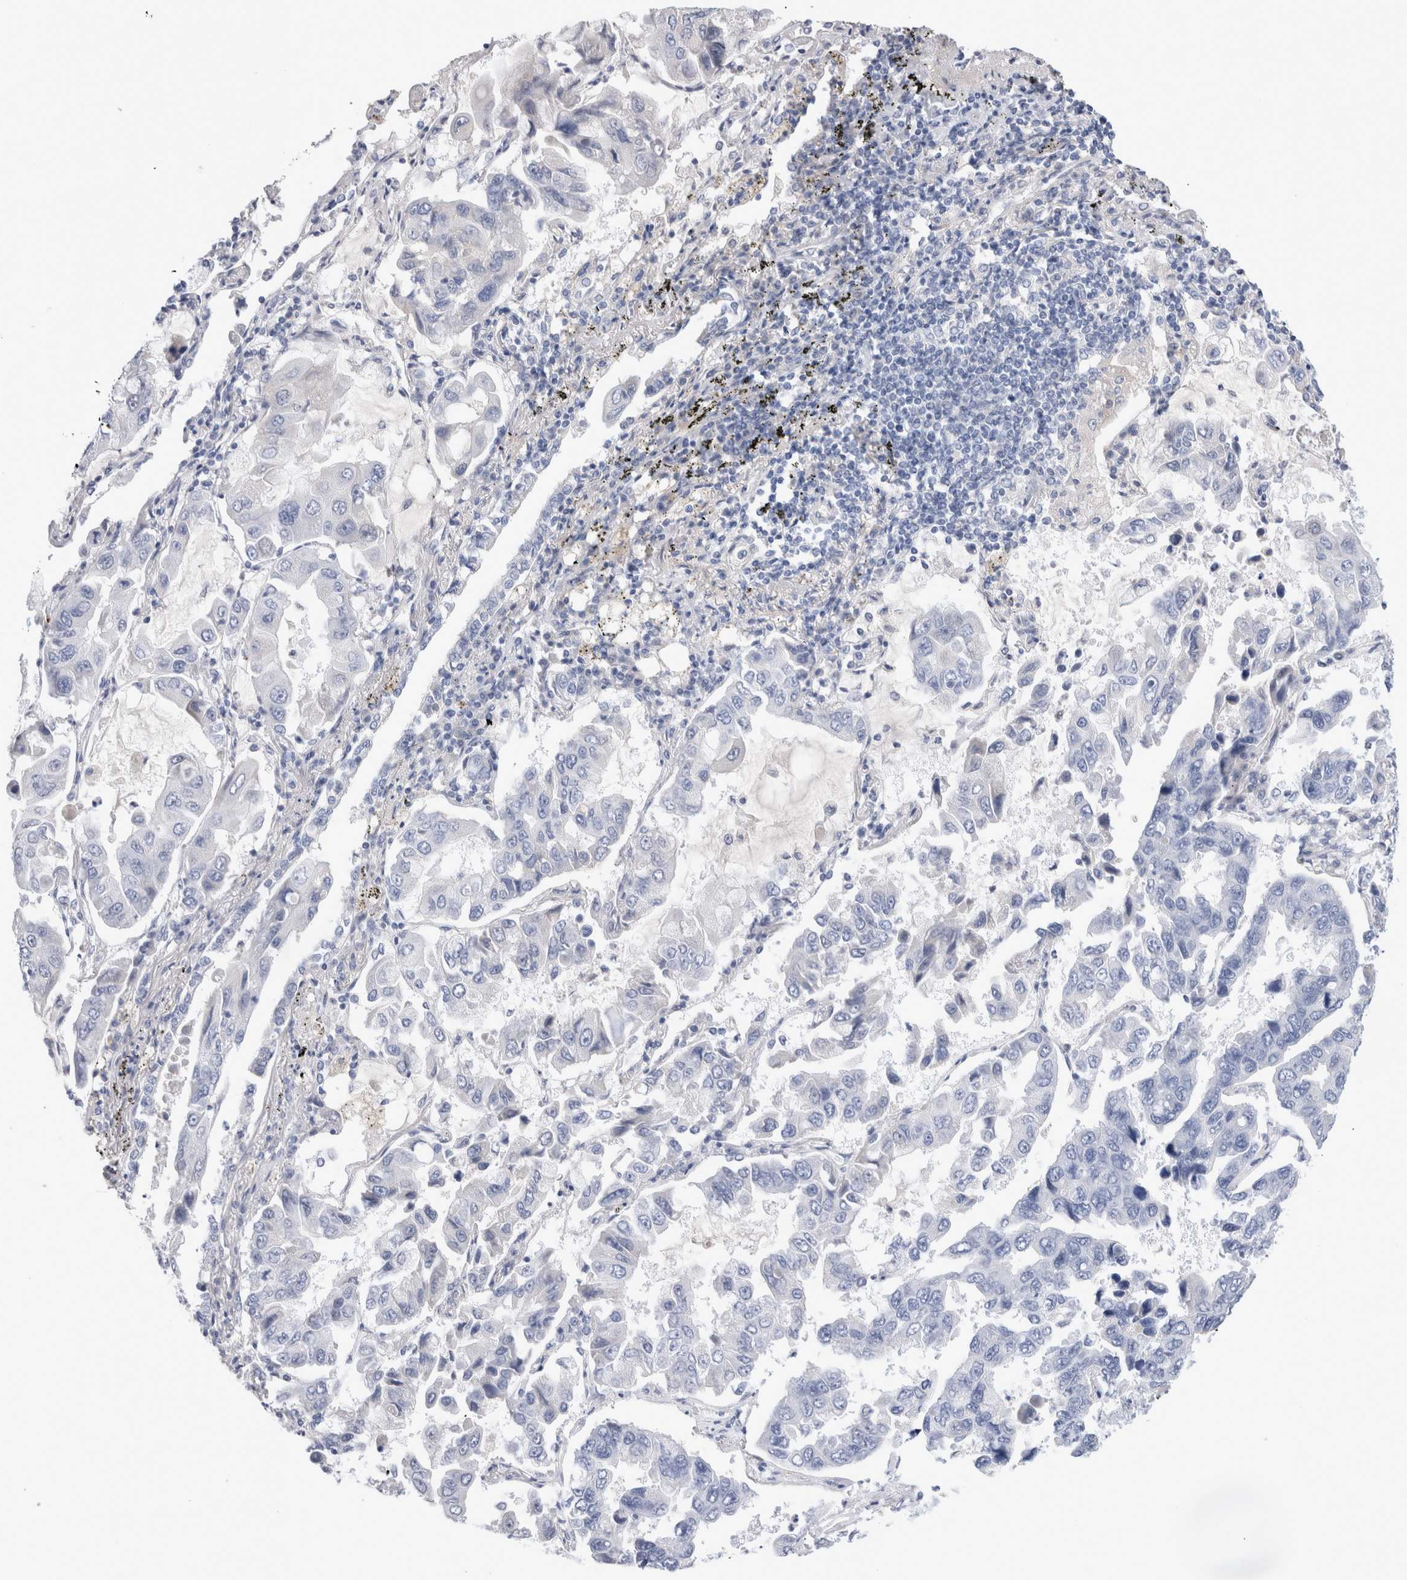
{"staining": {"intensity": "negative", "quantity": "none", "location": "none"}, "tissue": "lung cancer", "cell_type": "Tumor cells", "image_type": "cancer", "snomed": [{"axis": "morphology", "description": "Adenocarcinoma, NOS"}, {"axis": "topography", "description": "Lung"}], "caption": "DAB (3,3'-diaminobenzidine) immunohistochemical staining of human lung cancer exhibits no significant positivity in tumor cells.", "gene": "ECHDC2", "patient": {"sex": "male", "age": 64}}